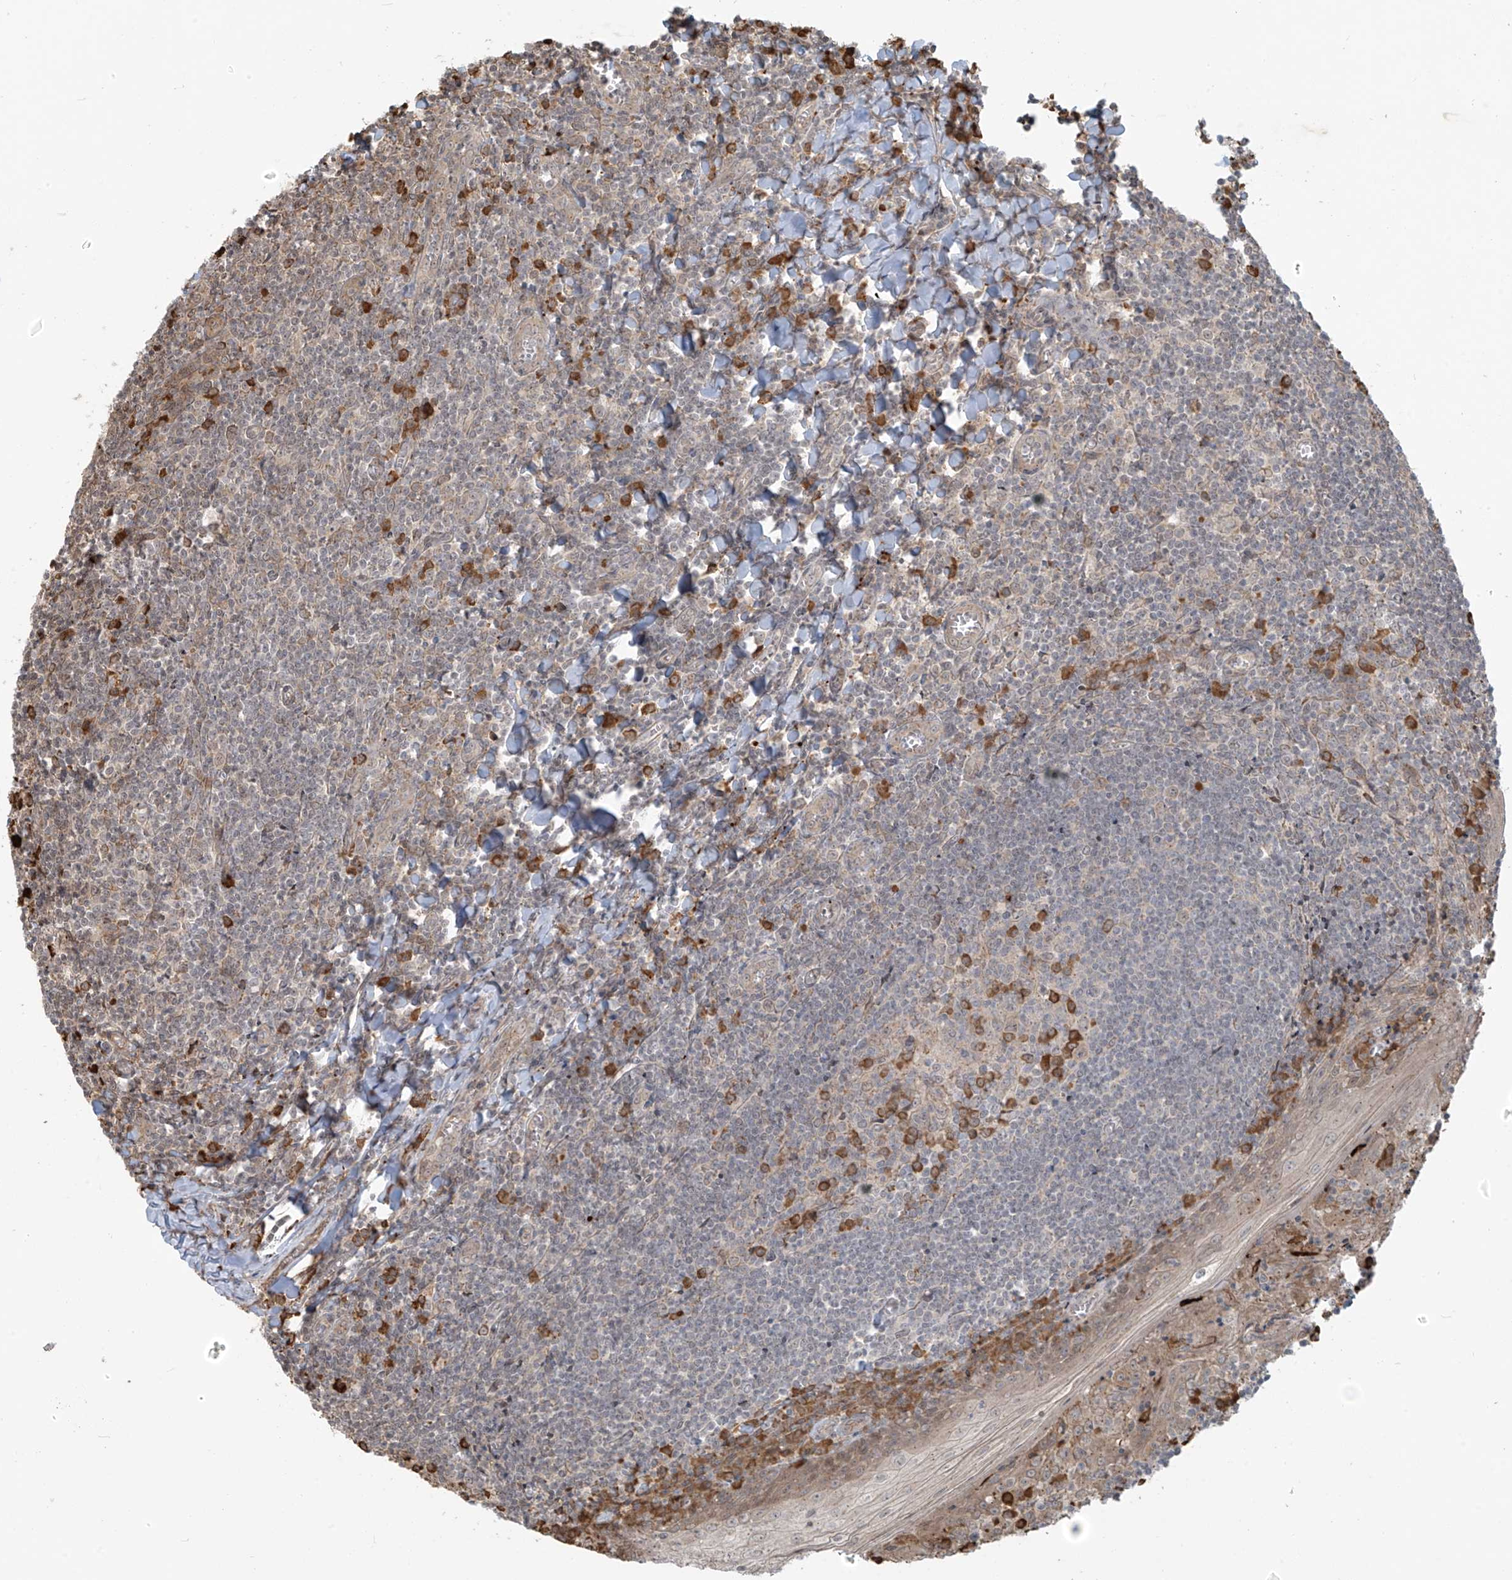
{"staining": {"intensity": "moderate", "quantity": "<25%", "location": "cytoplasmic/membranous"}, "tissue": "tonsil", "cell_type": "Germinal center cells", "image_type": "normal", "snomed": [{"axis": "morphology", "description": "Normal tissue, NOS"}, {"axis": "topography", "description": "Tonsil"}], "caption": "Human tonsil stained for a protein (brown) demonstrates moderate cytoplasmic/membranous positive staining in about <25% of germinal center cells.", "gene": "PLEKHM3", "patient": {"sex": "male", "age": 27}}